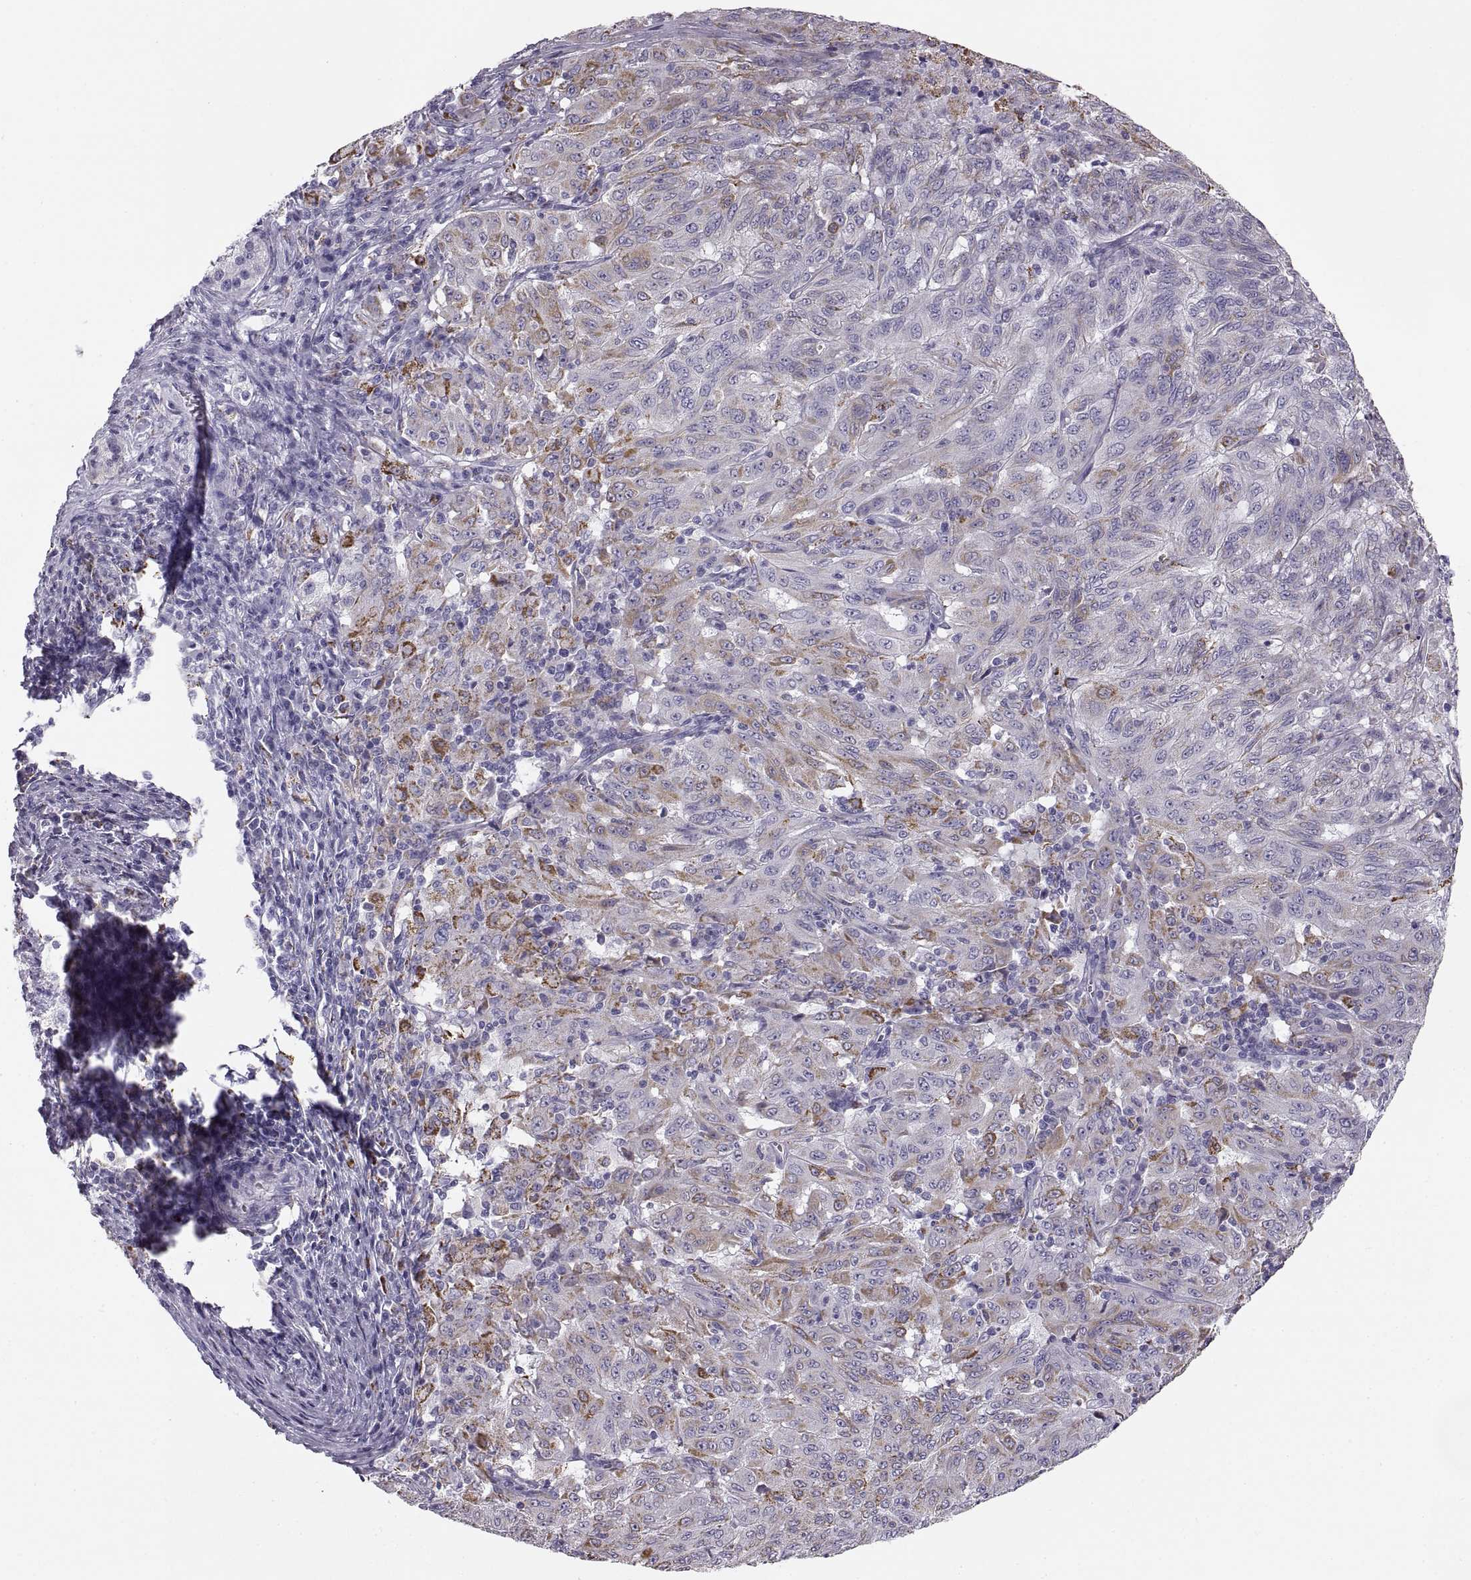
{"staining": {"intensity": "strong", "quantity": "<25%", "location": "cytoplasmic/membranous"}, "tissue": "pancreatic cancer", "cell_type": "Tumor cells", "image_type": "cancer", "snomed": [{"axis": "morphology", "description": "Adenocarcinoma, NOS"}, {"axis": "topography", "description": "Pancreas"}], "caption": "High-magnification brightfield microscopy of pancreatic cancer stained with DAB (brown) and counterstained with hematoxylin (blue). tumor cells exhibit strong cytoplasmic/membranous staining is identified in approximately<25% of cells.", "gene": "COL9A3", "patient": {"sex": "male", "age": 63}}